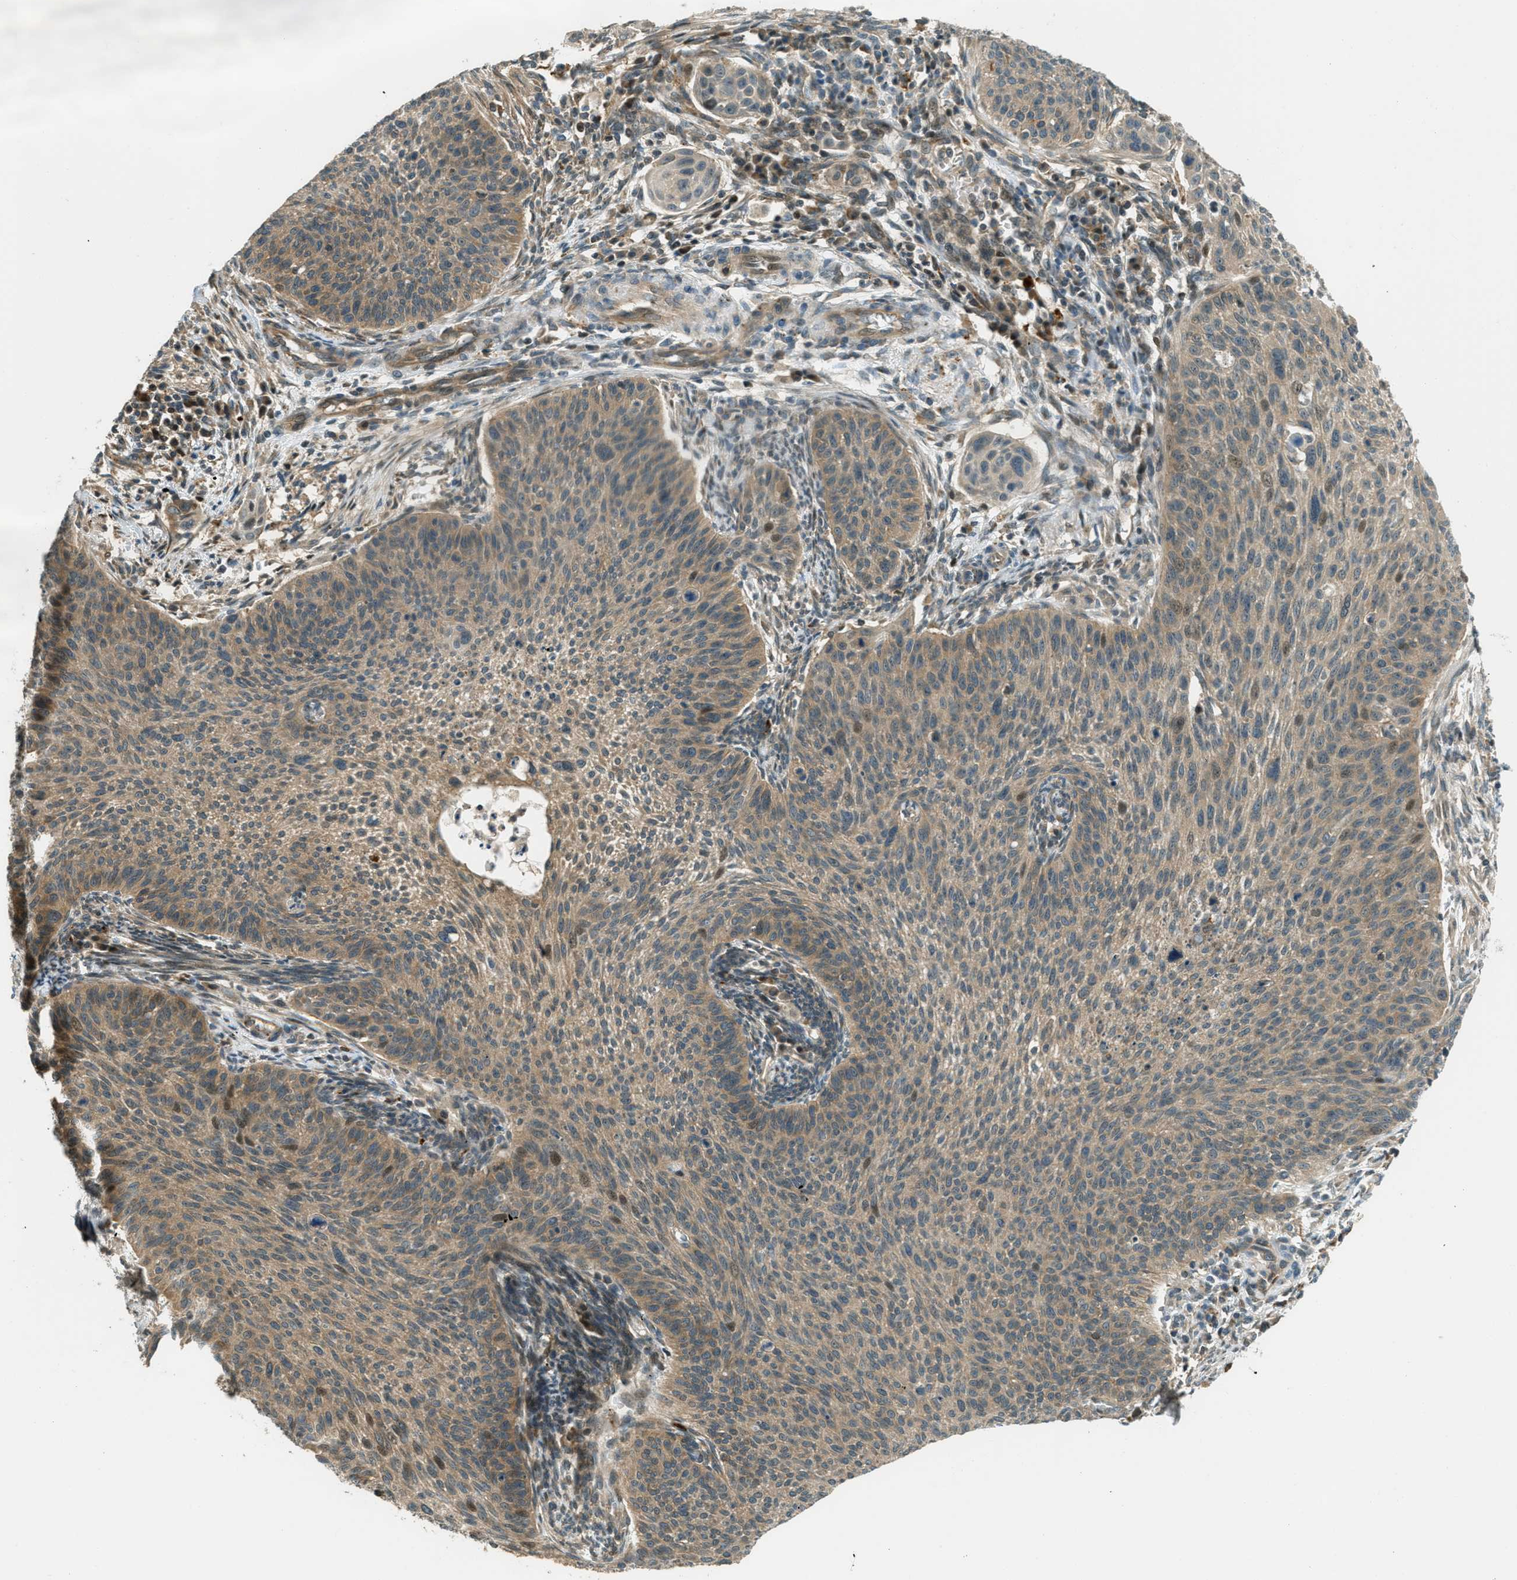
{"staining": {"intensity": "moderate", "quantity": ">75%", "location": "cytoplasmic/membranous,nuclear"}, "tissue": "cervical cancer", "cell_type": "Tumor cells", "image_type": "cancer", "snomed": [{"axis": "morphology", "description": "Squamous cell carcinoma, NOS"}, {"axis": "topography", "description": "Cervix"}], "caption": "Cervical squamous cell carcinoma stained with immunohistochemistry (IHC) exhibits moderate cytoplasmic/membranous and nuclear positivity in about >75% of tumor cells.", "gene": "PTPN23", "patient": {"sex": "female", "age": 70}}